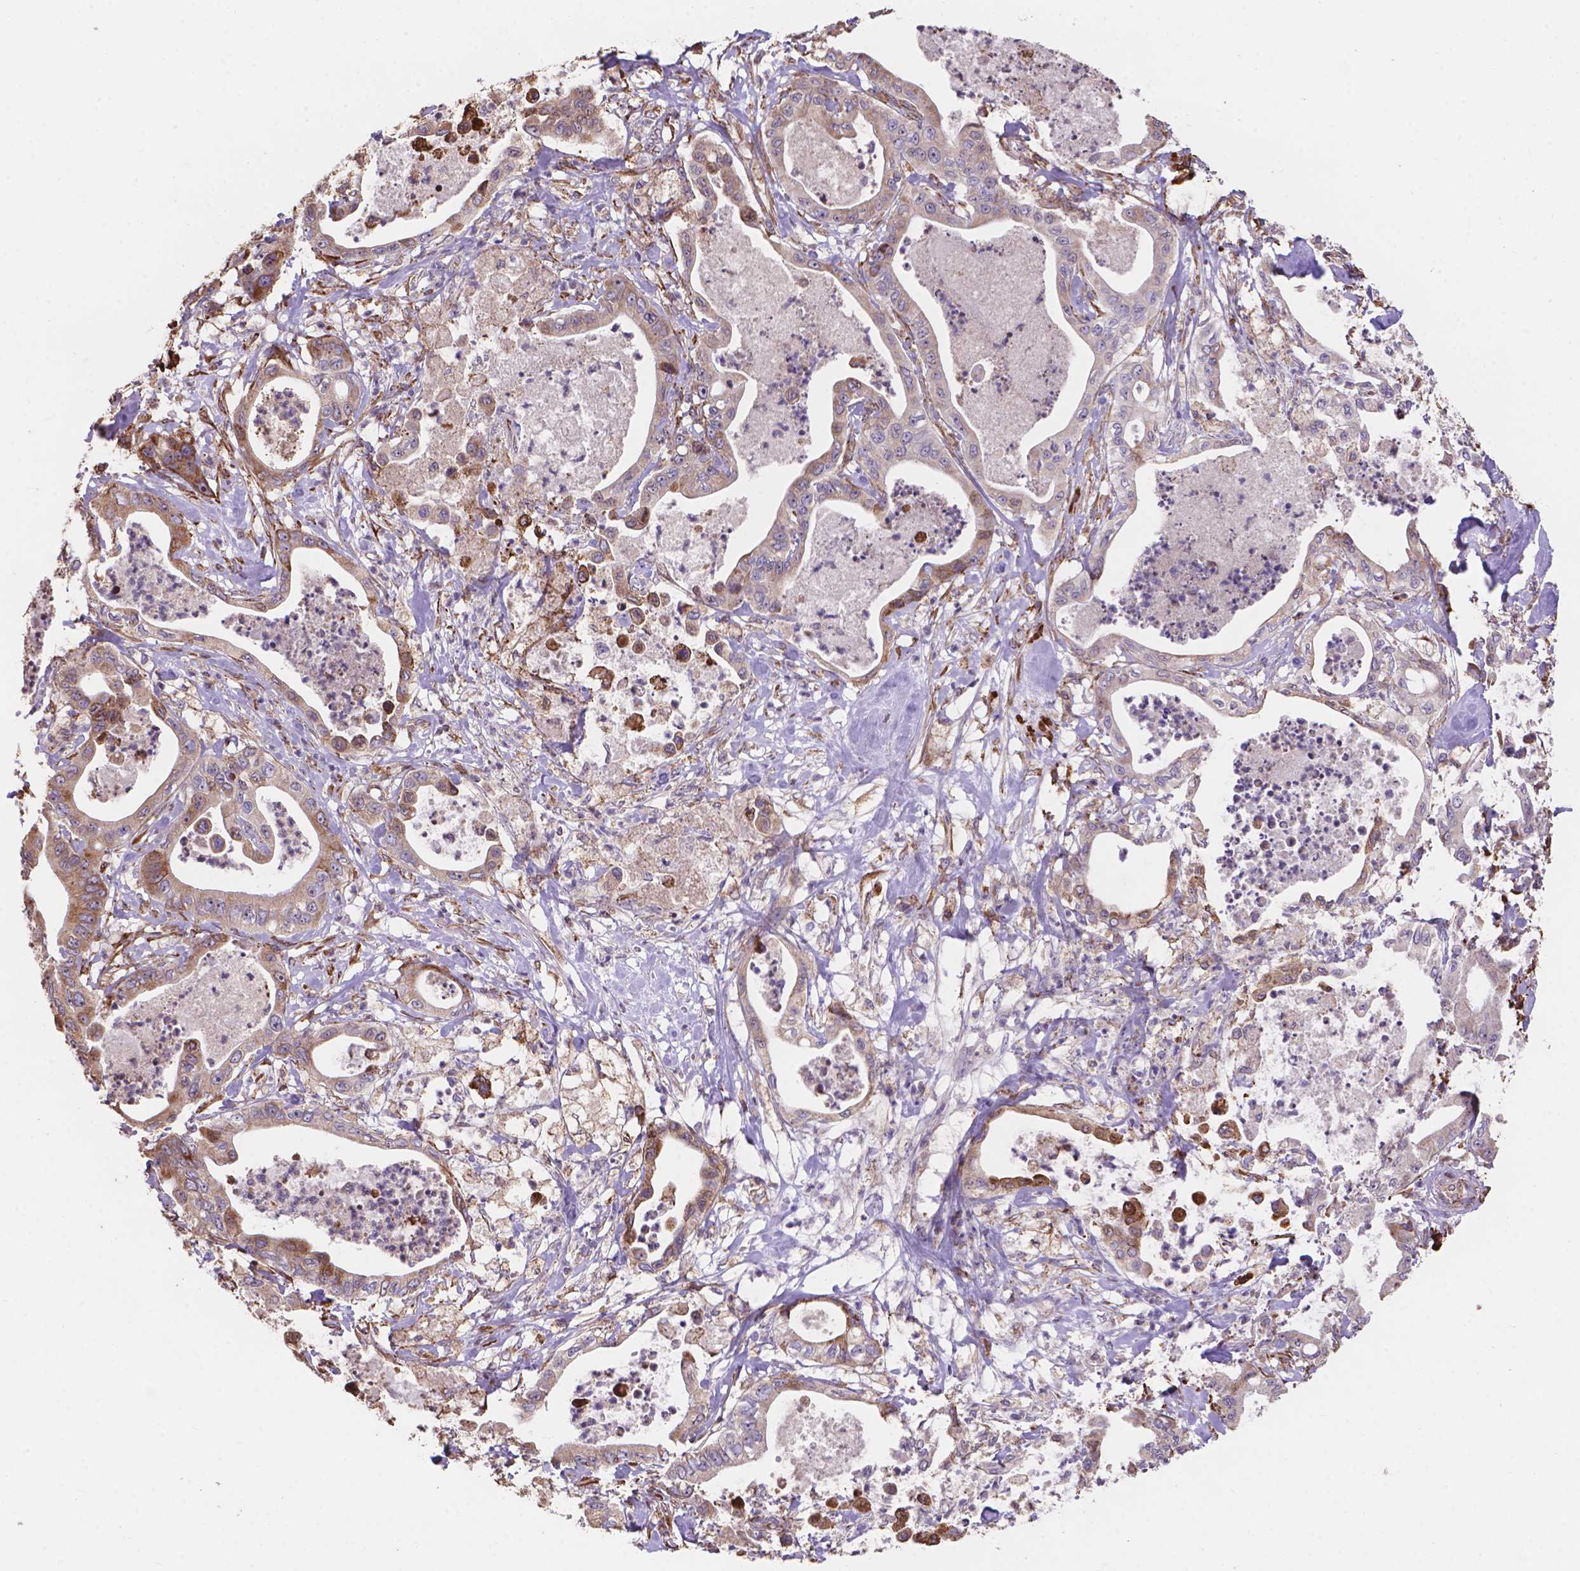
{"staining": {"intensity": "weak", "quantity": "<25%", "location": "cytoplasmic/membranous"}, "tissue": "pancreatic cancer", "cell_type": "Tumor cells", "image_type": "cancer", "snomed": [{"axis": "morphology", "description": "Adenocarcinoma, NOS"}, {"axis": "topography", "description": "Pancreas"}], "caption": "The IHC image has no significant staining in tumor cells of pancreatic cancer (adenocarcinoma) tissue.", "gene": "IPO11", "patient": {"sex": "male", "age": 71}}